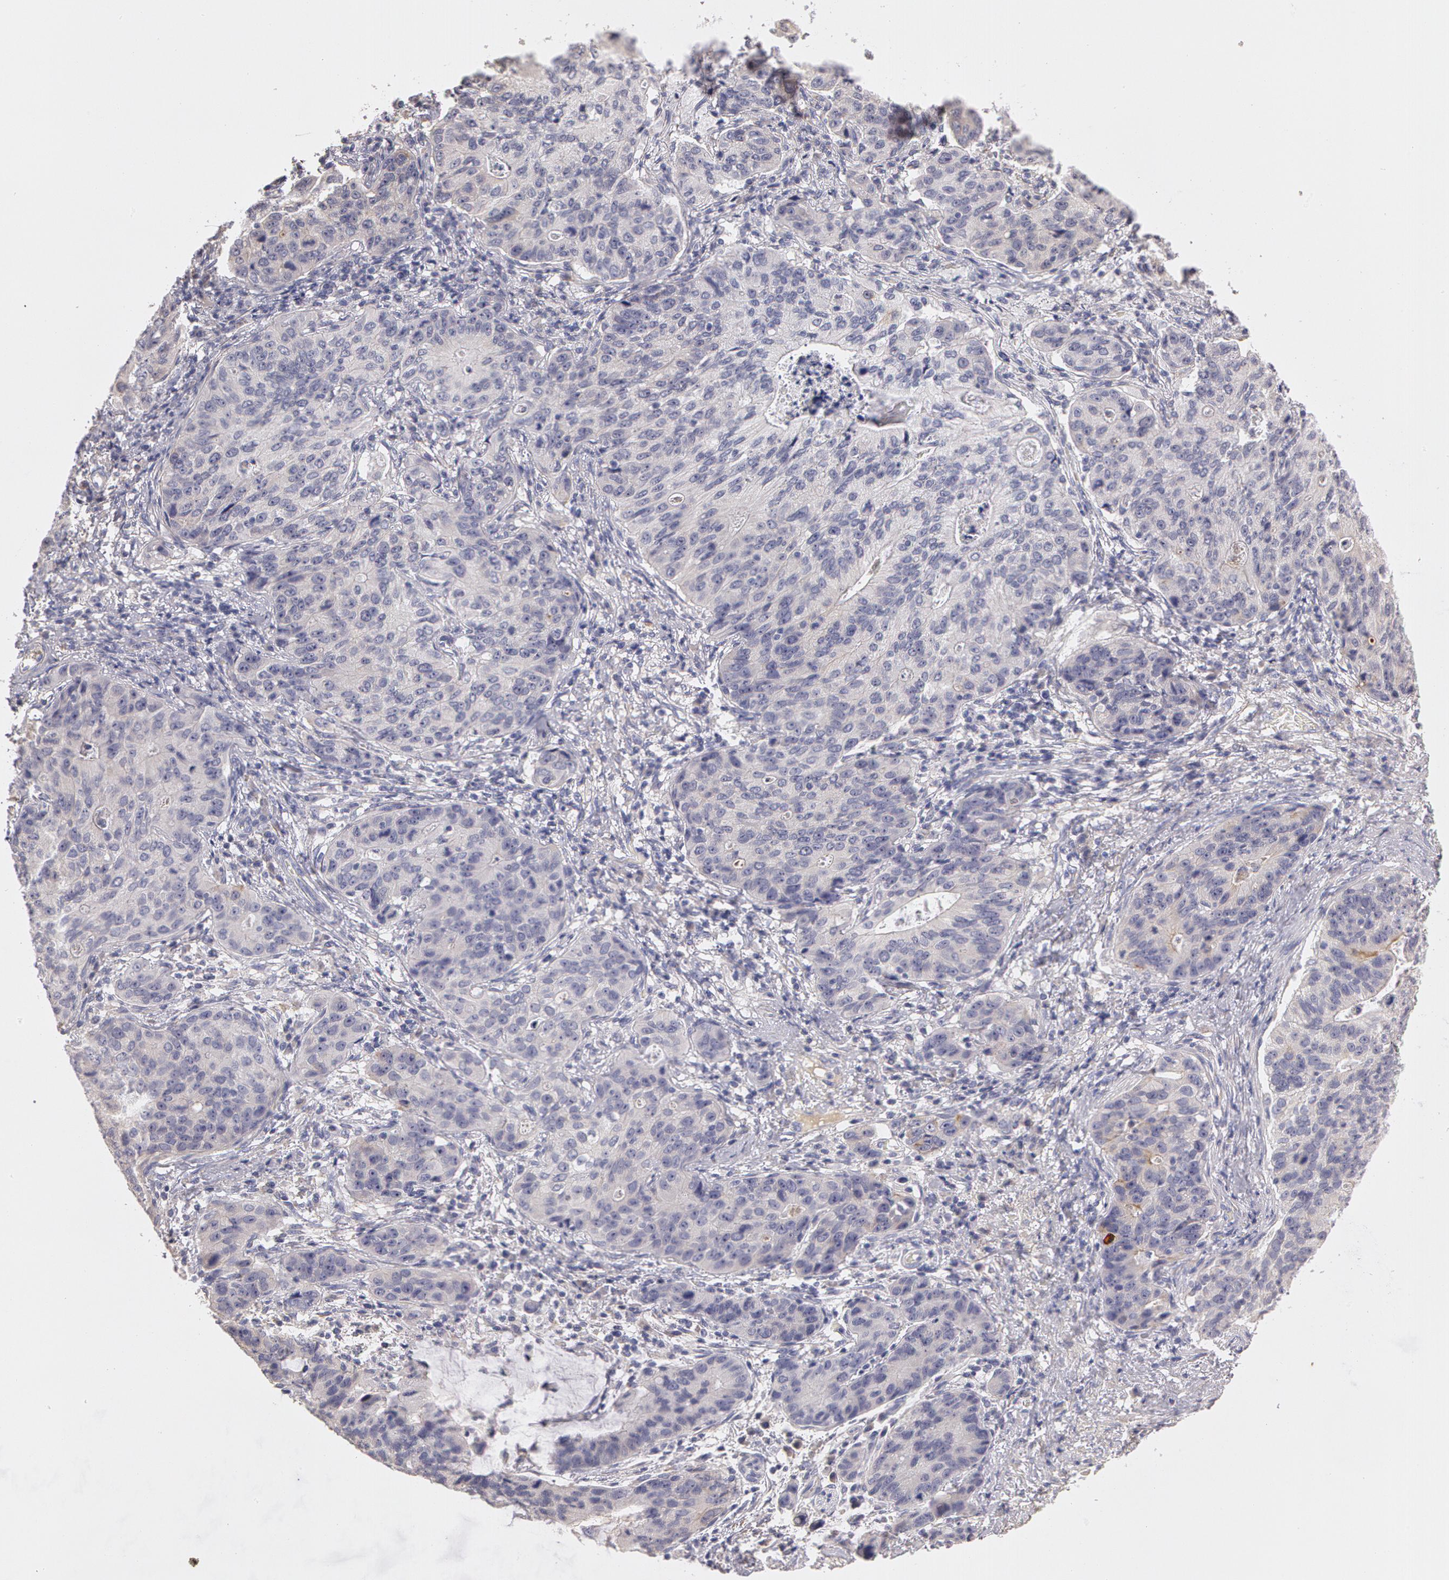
{"staining": {"intensity": "negative", "quantity": "none", "location": "none"}, "tissue": "stomach cancer", "cell_type": "Tumor cells", "image_type": "cancer", "snomed": [{"axis": "morphology", "description": "Adenocarcinoma, NOS"}, {"axis": "topography", "description": "Esophagus"}, {"axis": "topography", "description": "Stomach"}], "caption": "Immunohistochemistry histopathology image of human stomach cancer stained for a protein (brown), which reveals no positivity in tumor cells. The staining was performed using DAB to visualize the protein expression in brown, while the nuclei were stained in blue with hematoxylin (Magnification: 20x).", "gene": "C1R", "patient": {"sex": "male", "age": 74}}